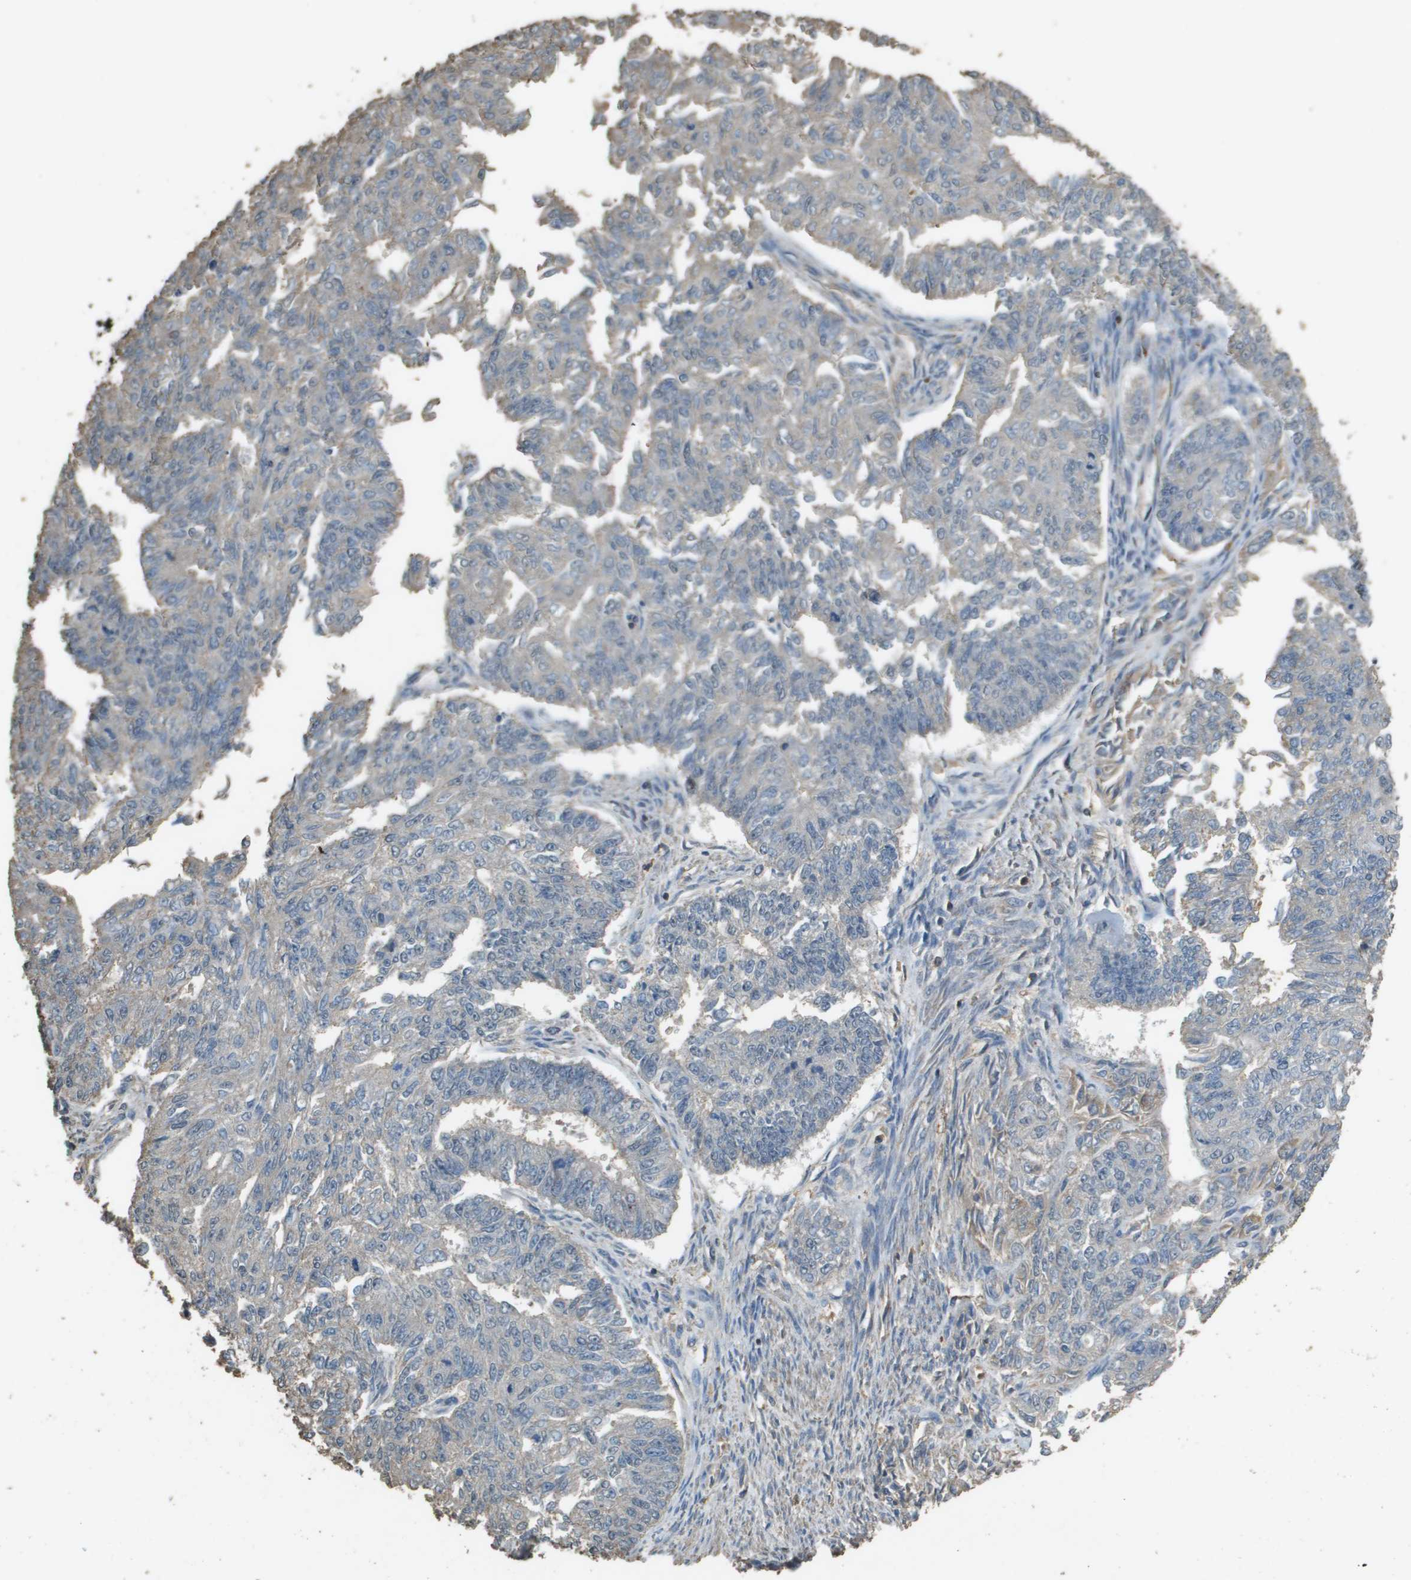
{"staining": {"intensity": "weak", "quantity": "<25%", "location": "cytoplasmic/membranous"}, "tissue": "endometrial cancer", "cell_type": "Tumor cells", "image_type": "cancer", "snomed": [{"axis": "morphology", "description": "Adenocarcinoma, NOS"}, {"axis": "topography", "description": "Endometrium"}], "caption": "This is a photomicrograph of immunohistochemistry staining of adenocarcinoma (endometrial), which shows no expression in tumor cells.", "gene": "MS4A7", "patient": {"sex": "female", "age": 32}}